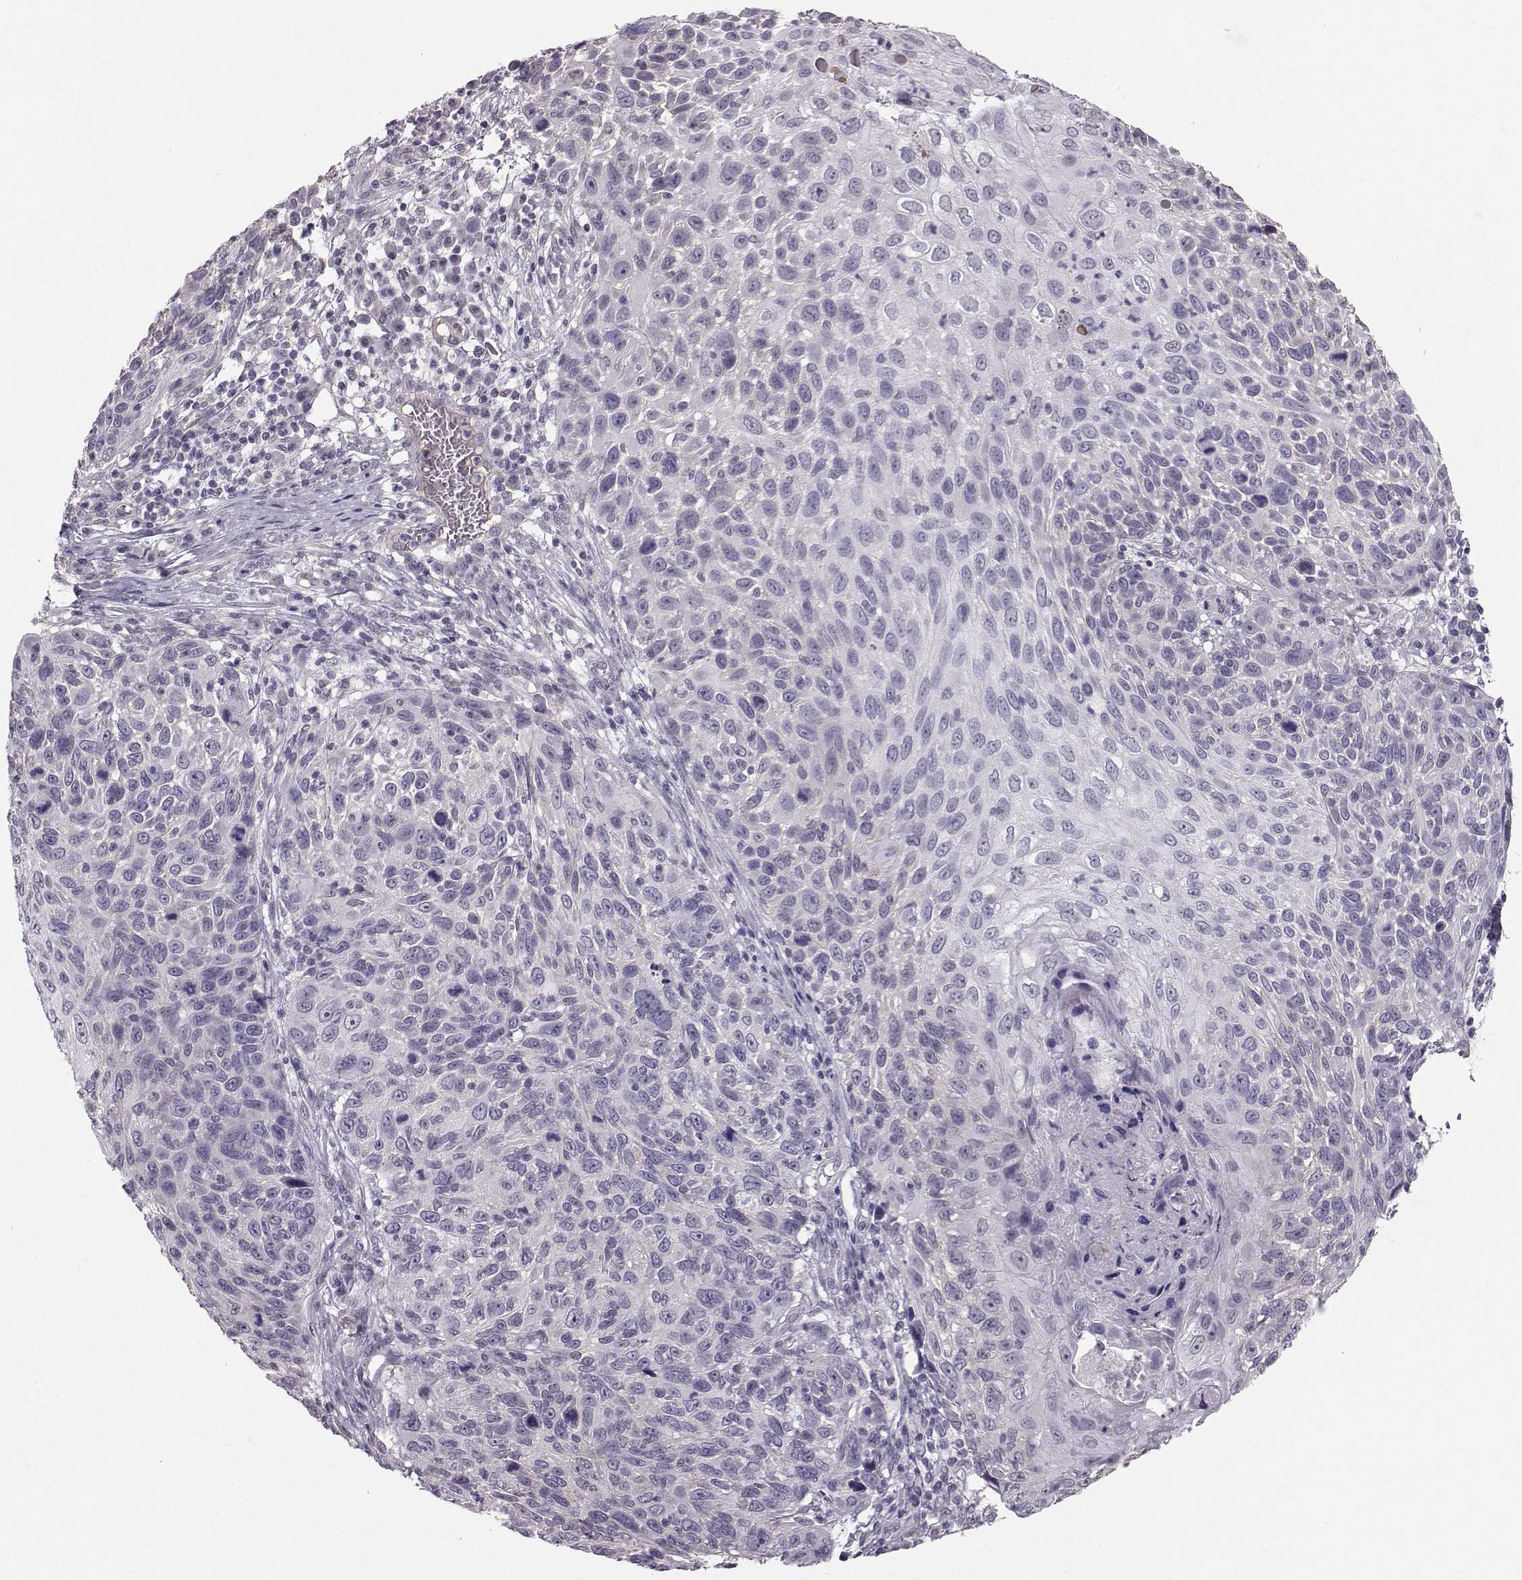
{"staining": {"intensity": "negative", "quantity": "none", "location": "none"}, "tissue": "skin cancer", "cell_type": "Tumor cells", "image_type": "cancer", "snomed": [{"axis": "morphology", "description": "Squamous cell carcinoma, NOS"}, {"axis": "topography", "description": "Skin"}], "caption": "Micrograph shows no protein positivity in tumor cells of skin cancer tissue.", "gene": "TSPYL5", "patient": {"sex": "male", "age": 92}}